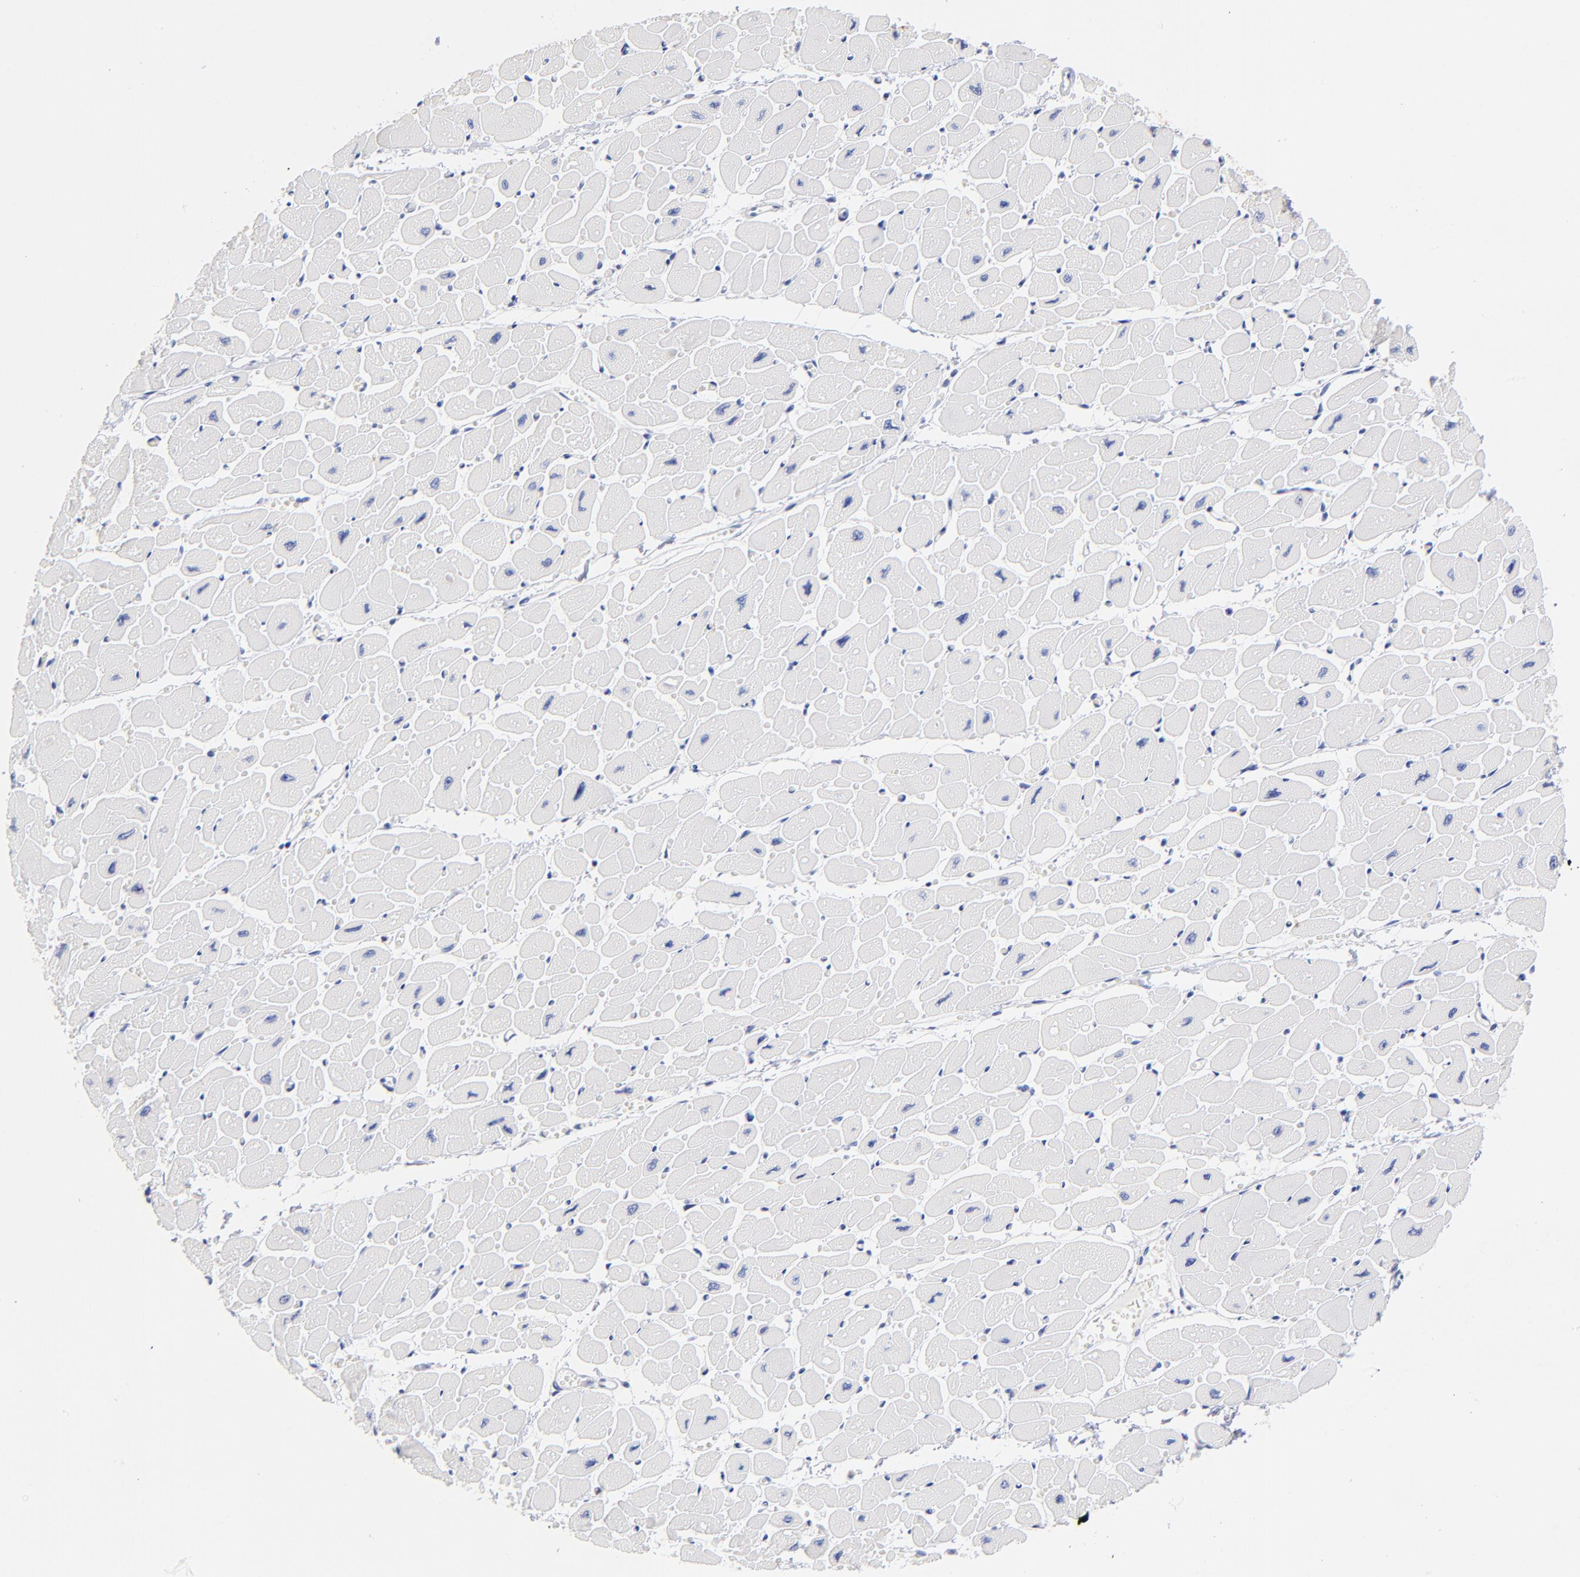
{"staining": {"intensity": "negative", "quantity": "none", "location": "none"}, "tissue": "heart muscle", "cell_type": "Cardiomyocytes", "image_type": "normal", "snomed": [{"axis": "morphology", "description": "Normal tissue, NOS"}, {"axis": "topography", "description": "Heart"}], "caption": "The immunohistochemistry photomicrograph has no significant expression in cardiomyocytes of heart muscle.", "gene": "HORMAD2", "patient": {"sex": "female", "age": 54}}